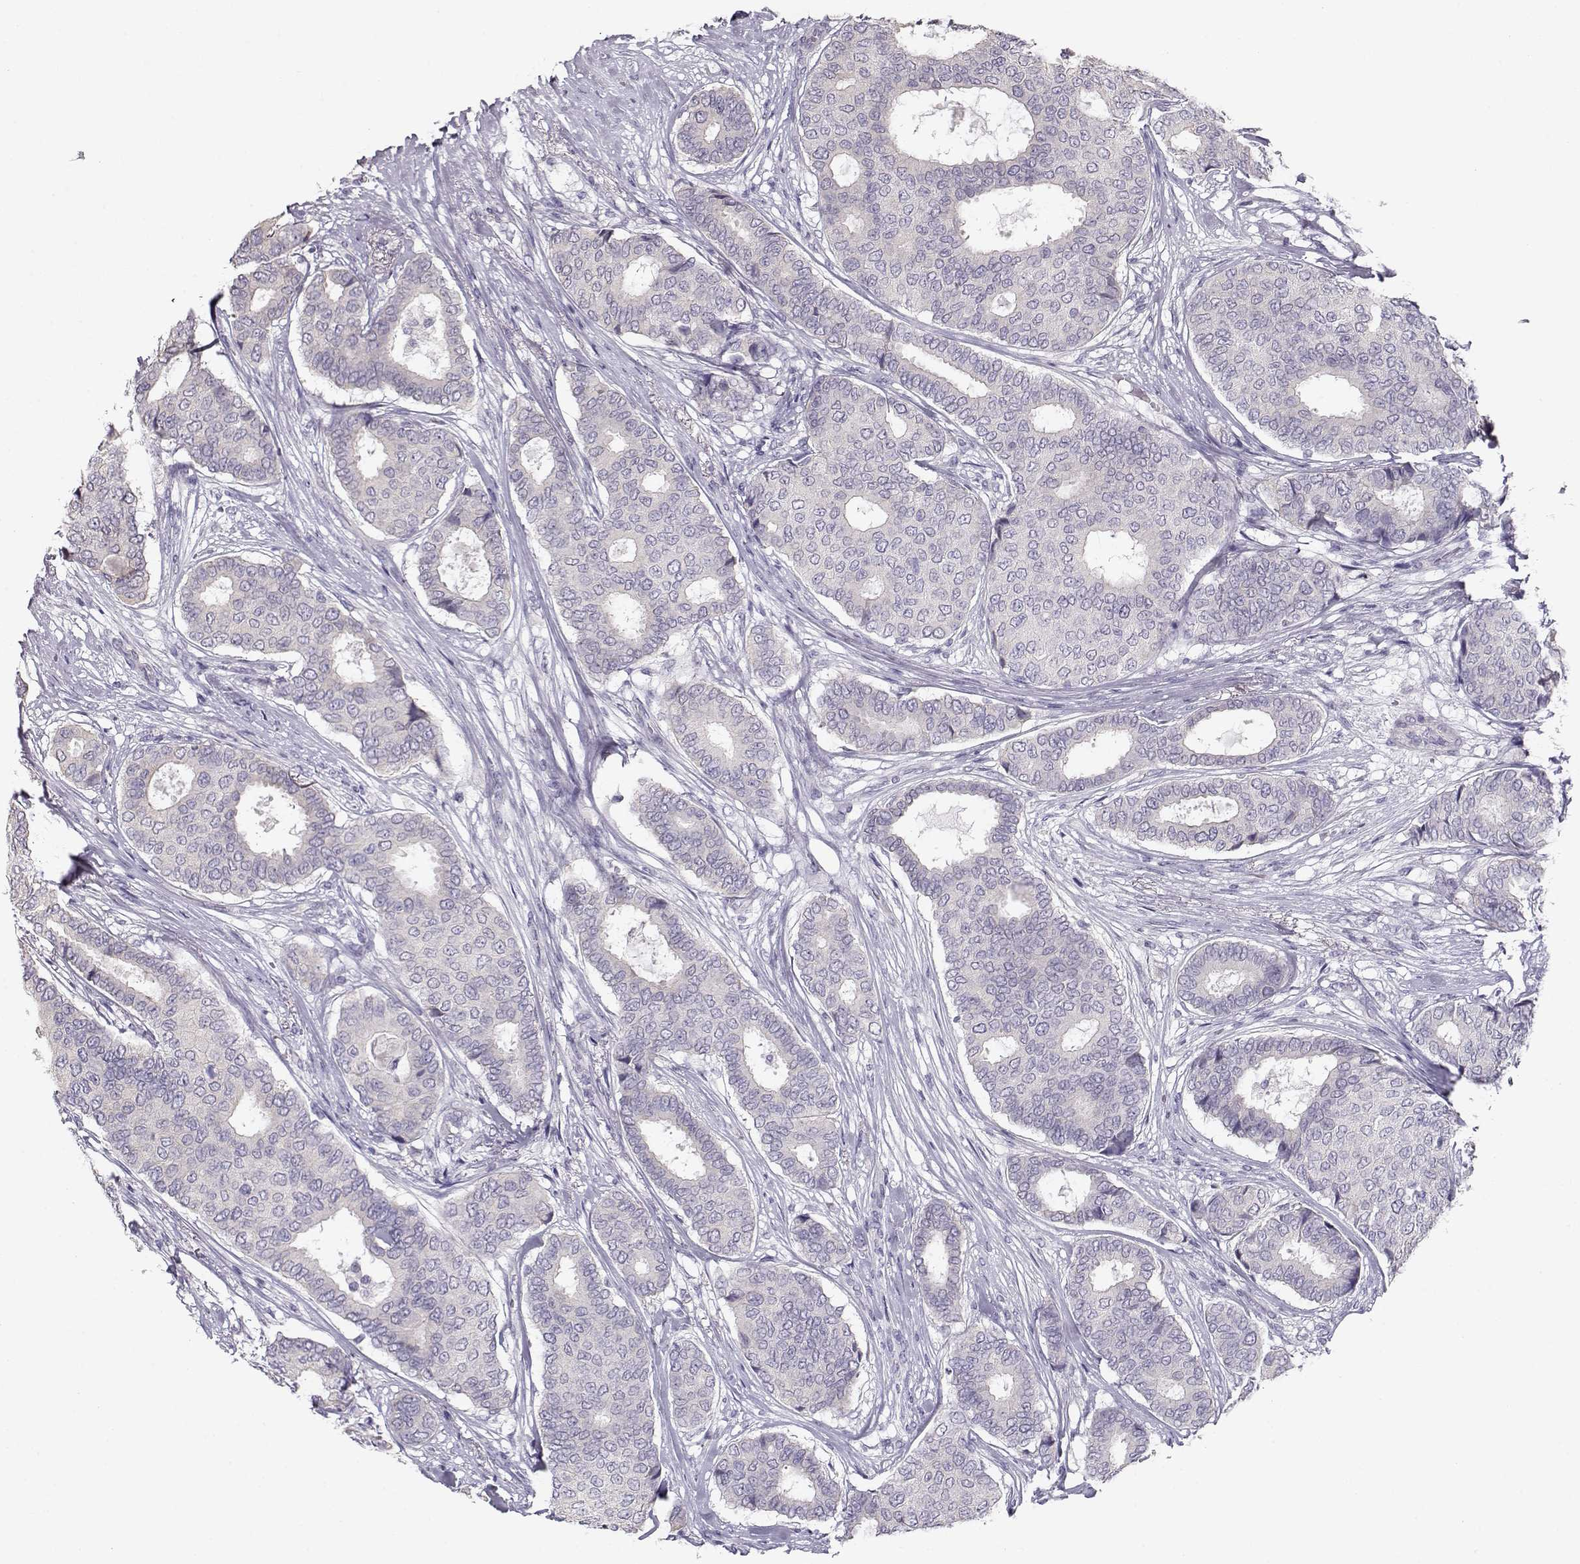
{"staining": {"intensity": "negative", "quantity": "none", "location": "none"}, "tissue": "breast cancer", "cell_type": "Tumor cells", "image_type": "cancer", "snomed": [{"axis": "morphology", "description": "Duct carcinoma"}, {"axis": "topography", "description": "Breast"}], "caption": "The immunohistochemistry micrograph has no significant expression in tumor cells of breast cancer tissue.", "gene": "GLIPR1L2", "patient": {"sex": "female", "age": 75}}